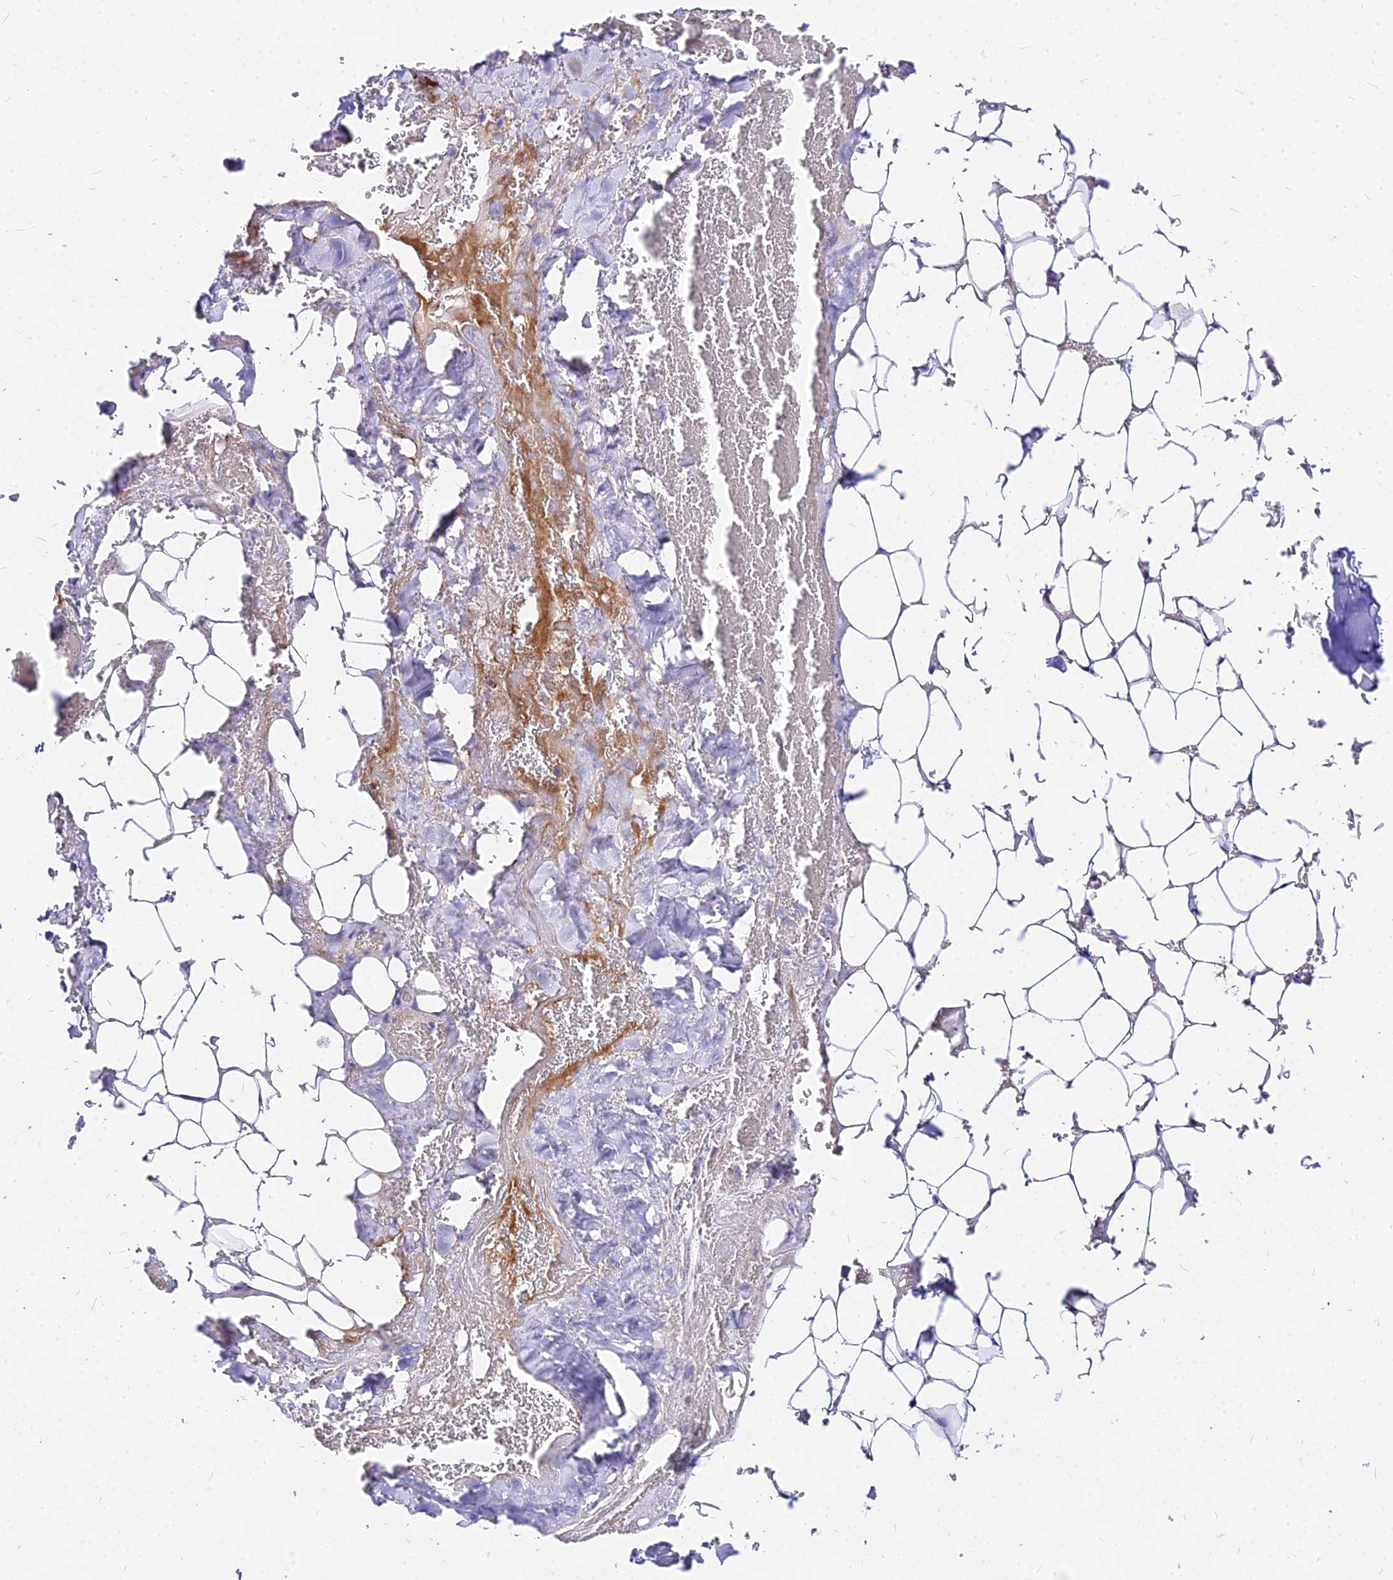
{"staining": {"intensity": "negative", "quantity": "none", "location": "none"}, "tissue": "adipose tissue", "cell_type": "Adipocytes", "image_type": "normal", "snomed": [{"axis": "morphology", "description": "Normal tissue, NOS"}, {"axis": "topography", "description": "Peripheral nerve tissue"}], "caption": "There is no significant positivity in adipocytes of adipose tissue. Nuclei are stained in blue.", "gene": "CARD18", "patient": {"sex": "male", "age": 70}}